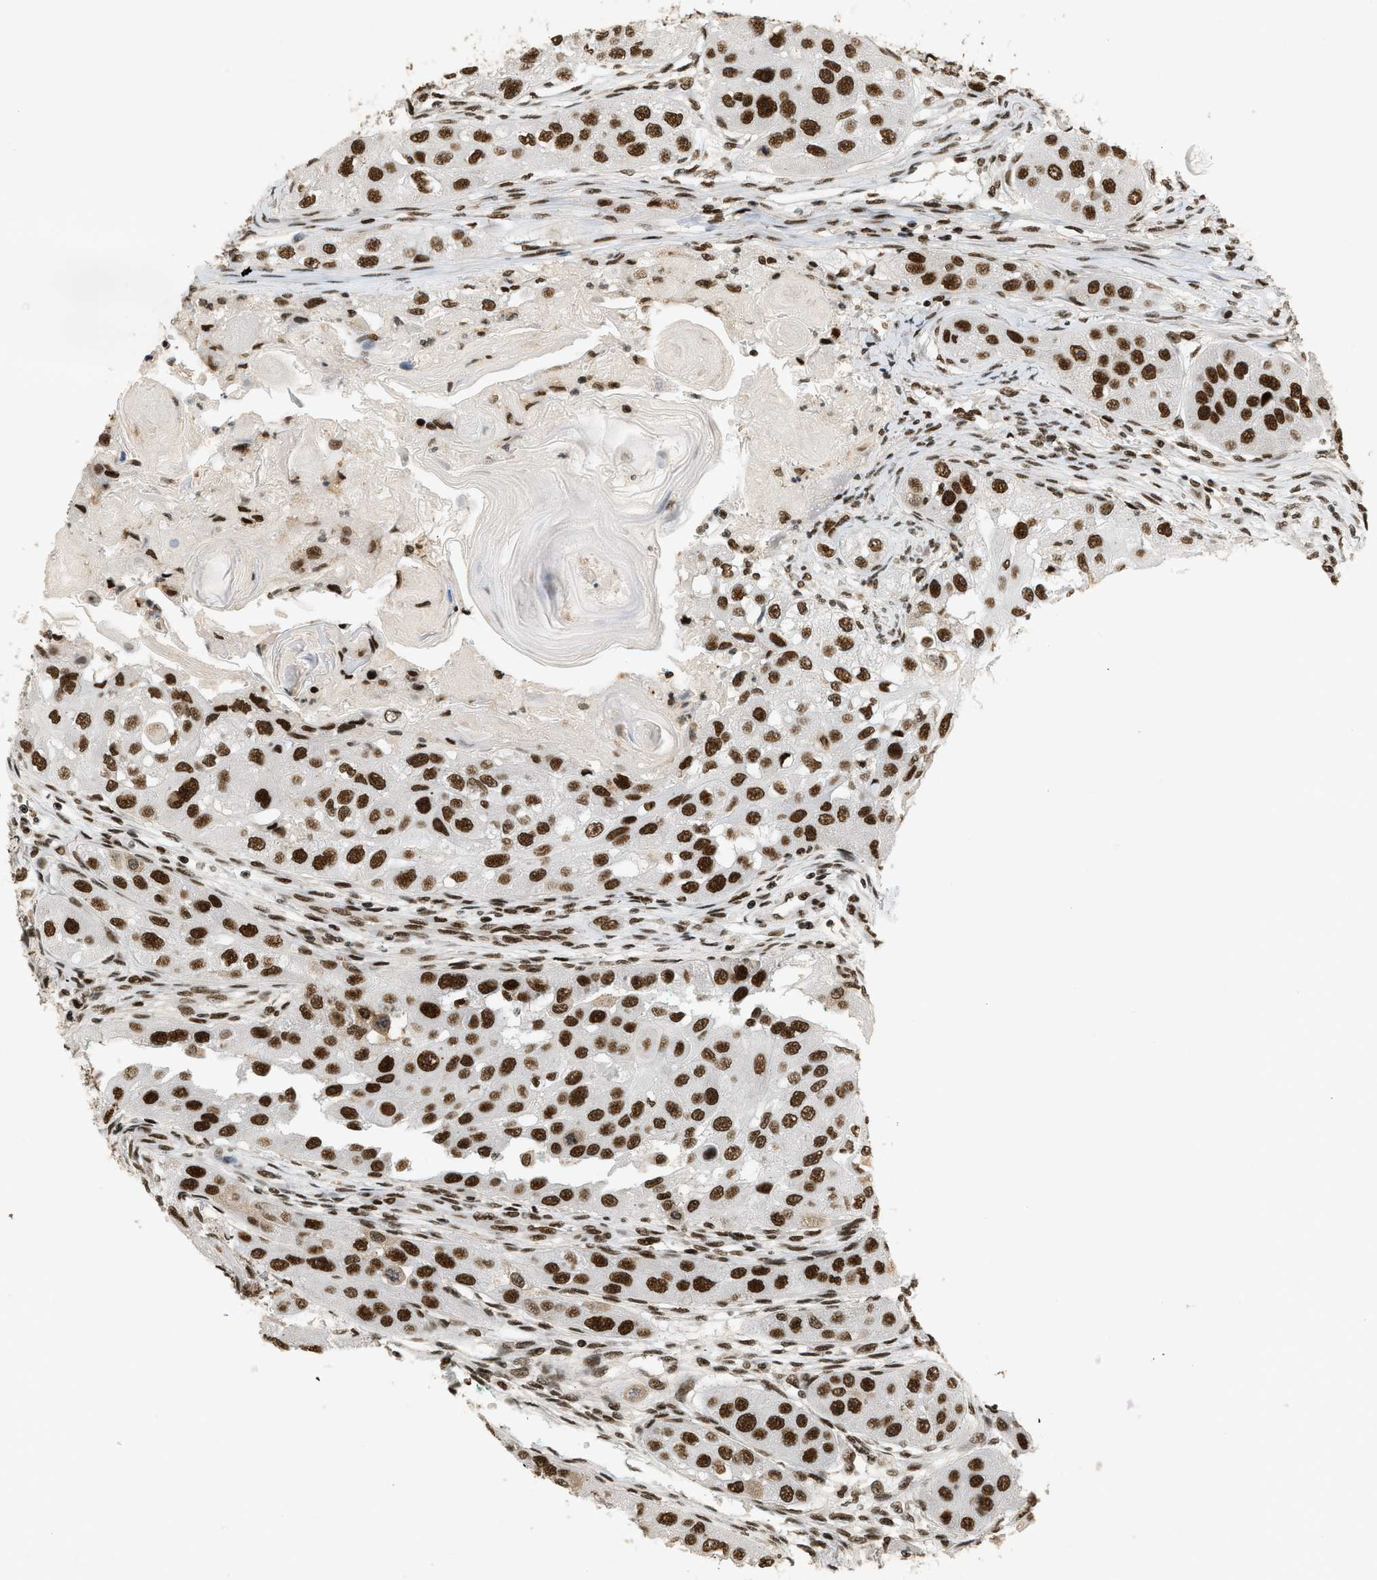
{"staining": {"intensity": "strong", "quantity": ">75%", "location": "nuclear"}, "tissue": "head and neck cancer", "cell_type": "Tumor cells", "image_type": "cancer", "snomed": [{"axis": "morphology", "description": "Normal tissue, NOS"}, {"axis": "morphology", "description": "Squamous cell carcinoma, NOS"}, {"axis": "topography", "description": "Skeletal muscle"}, {"axis": "topography", "description": "Head-Neck"}], "caption": "Squamous cell carcinoma (head and neck) stained with IHC demonstrates strong nuclear positivity in about >75% of tumor cells. (Stains: DAB (3,3'-diaminobenzidine) in brown, nuclei in blue, Microscopy: brightfield microscopy at high magnification).", "gene": "SMARCB1", "patient": {"sex": "male", "age": 51}}